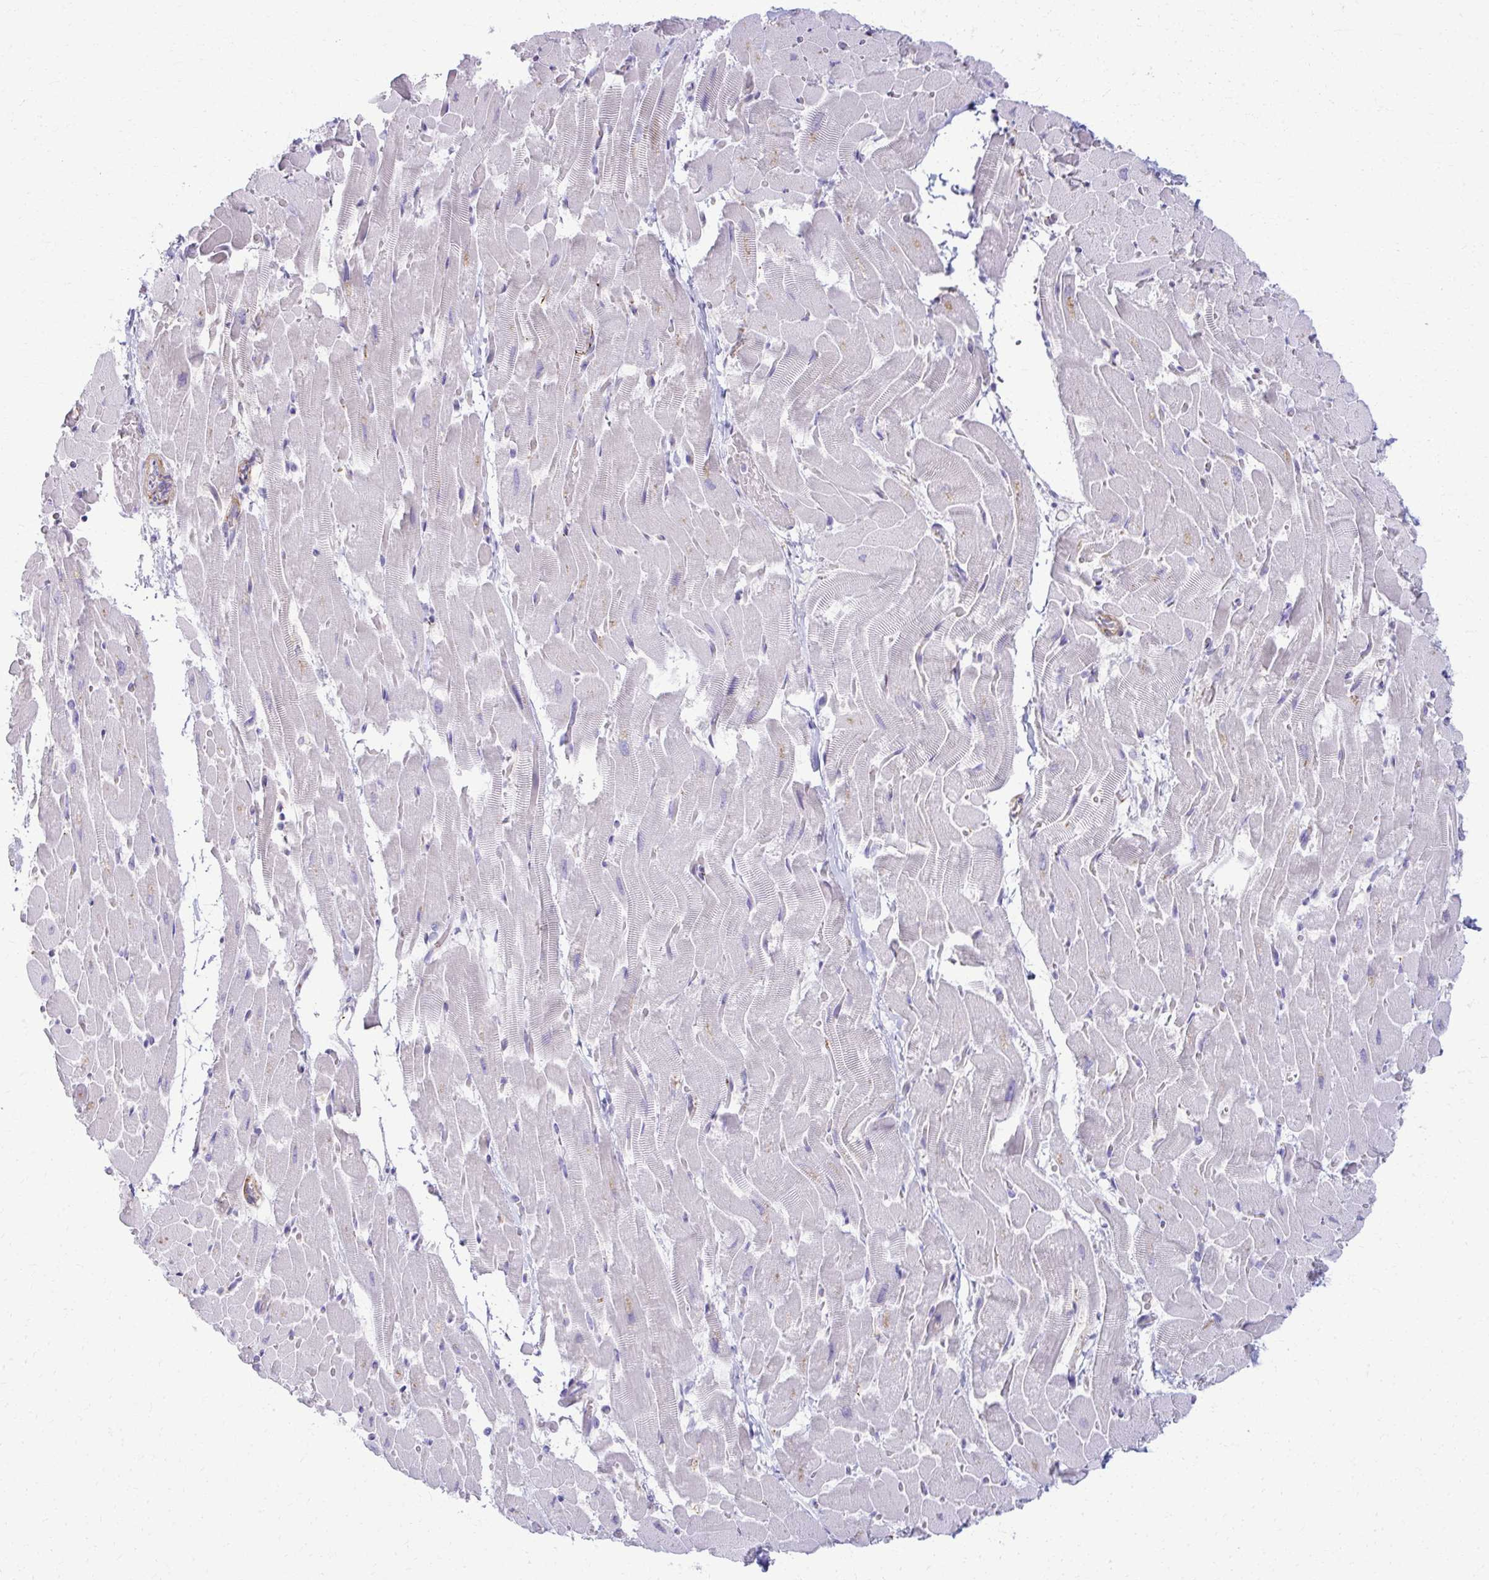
{"staining": {"intensity": "negative", "quantity": "none", "location": "none"}, "tissue": "heart muscle", "cell_type": "Cardiomyocytes", "image_type": "normal", "snomed": [{"axis": "morphology", "description": "Normal tissue, NOS"}, {"axis": "topography", "description": "Heart"}], "caption": "DAB immunohistochemical staining of normal heart muscle exhibits no significant positivity in cardiomyocytes.", "gene": "ENSG00000275249", "patient": {"sex": "male", "age": 37}}